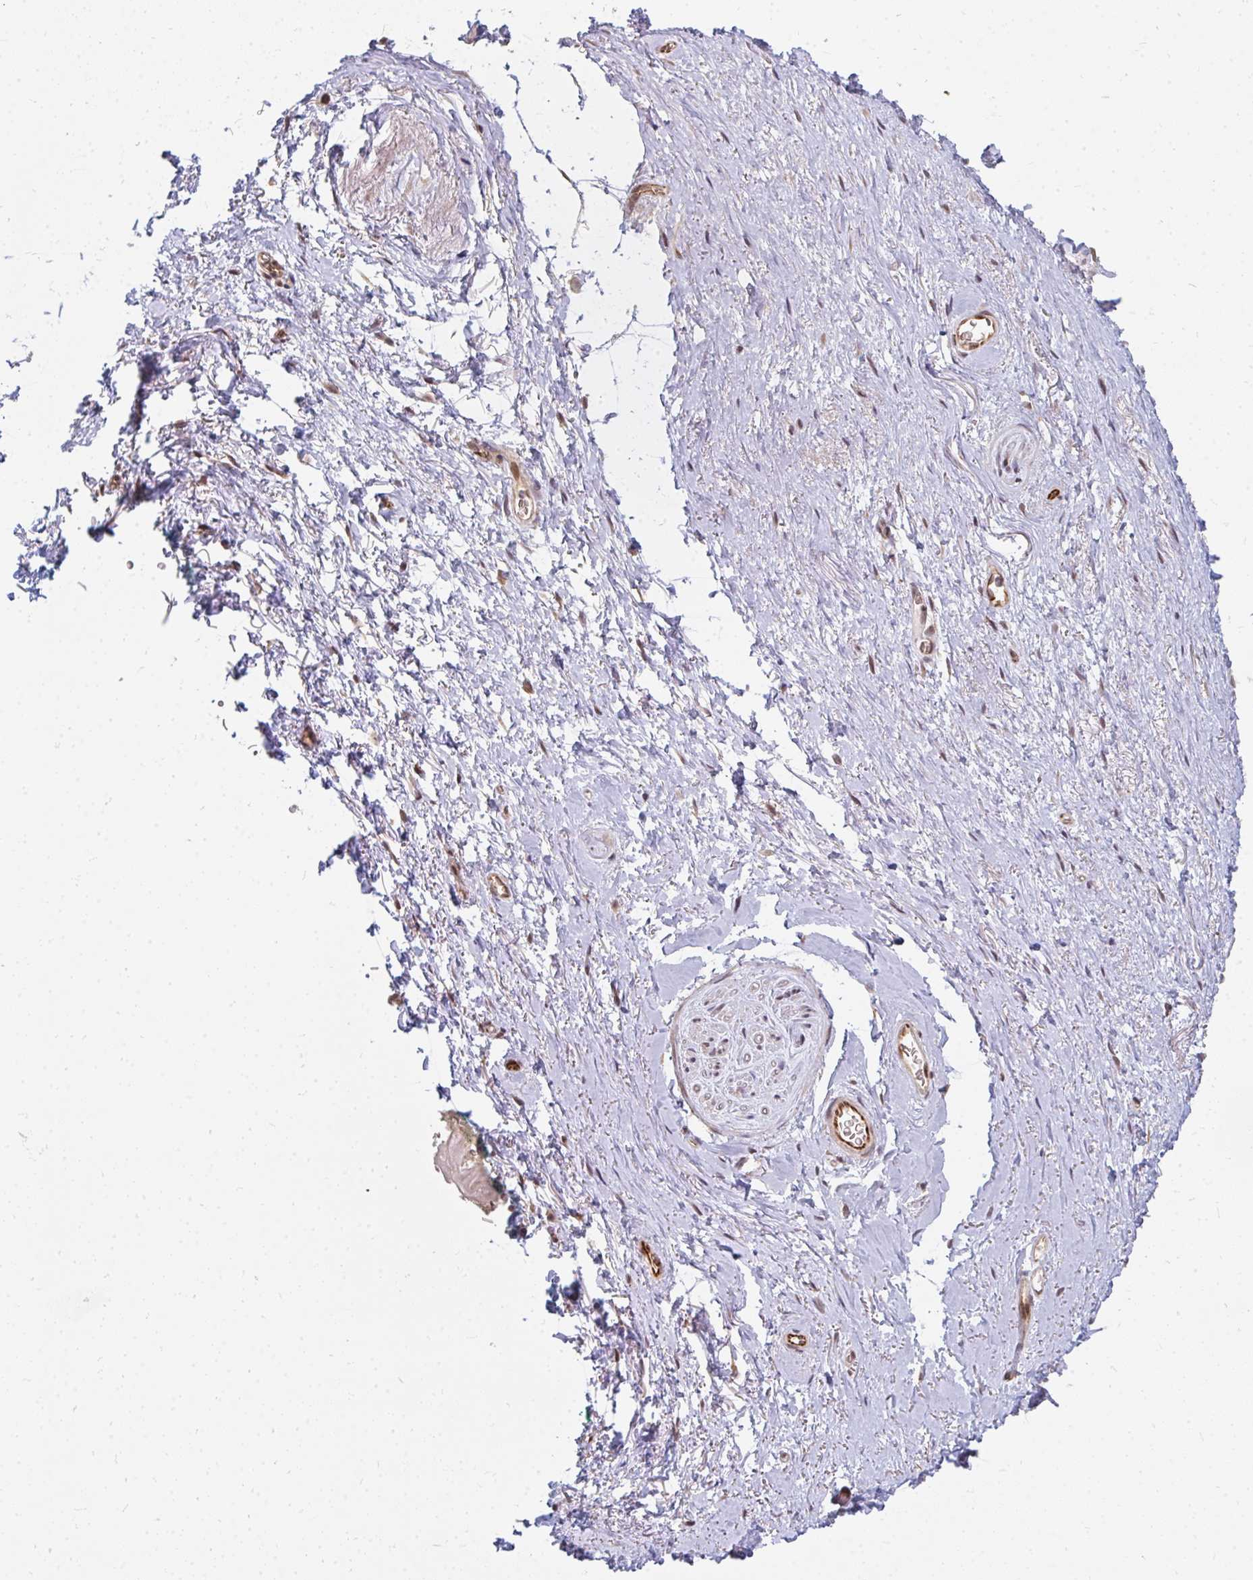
{"staining": {"intensity": "weak", "quantity": "25%-75%", "location": "cytoplasmic/membranous"}, "tissue": "adipose tissue", "cell_type": "Adipocytes", "image_type": "normal", "snomed": [{"axis": "morphology", "description": "Normal tissue, NOS"}, {"axis": "topography", "description": "Vulva"}, {"axis": "topography", "description": "Peripheral nerve tissue"}], "caption": "Adipose tissue was stained to show a protein in brown. There is low levels of weak cytoplasmic/membranous positivity in approximately 25%-75% of adipocytes.", "gene": "GTF3C6", "patient": {"sex": "female", "age": 66}}